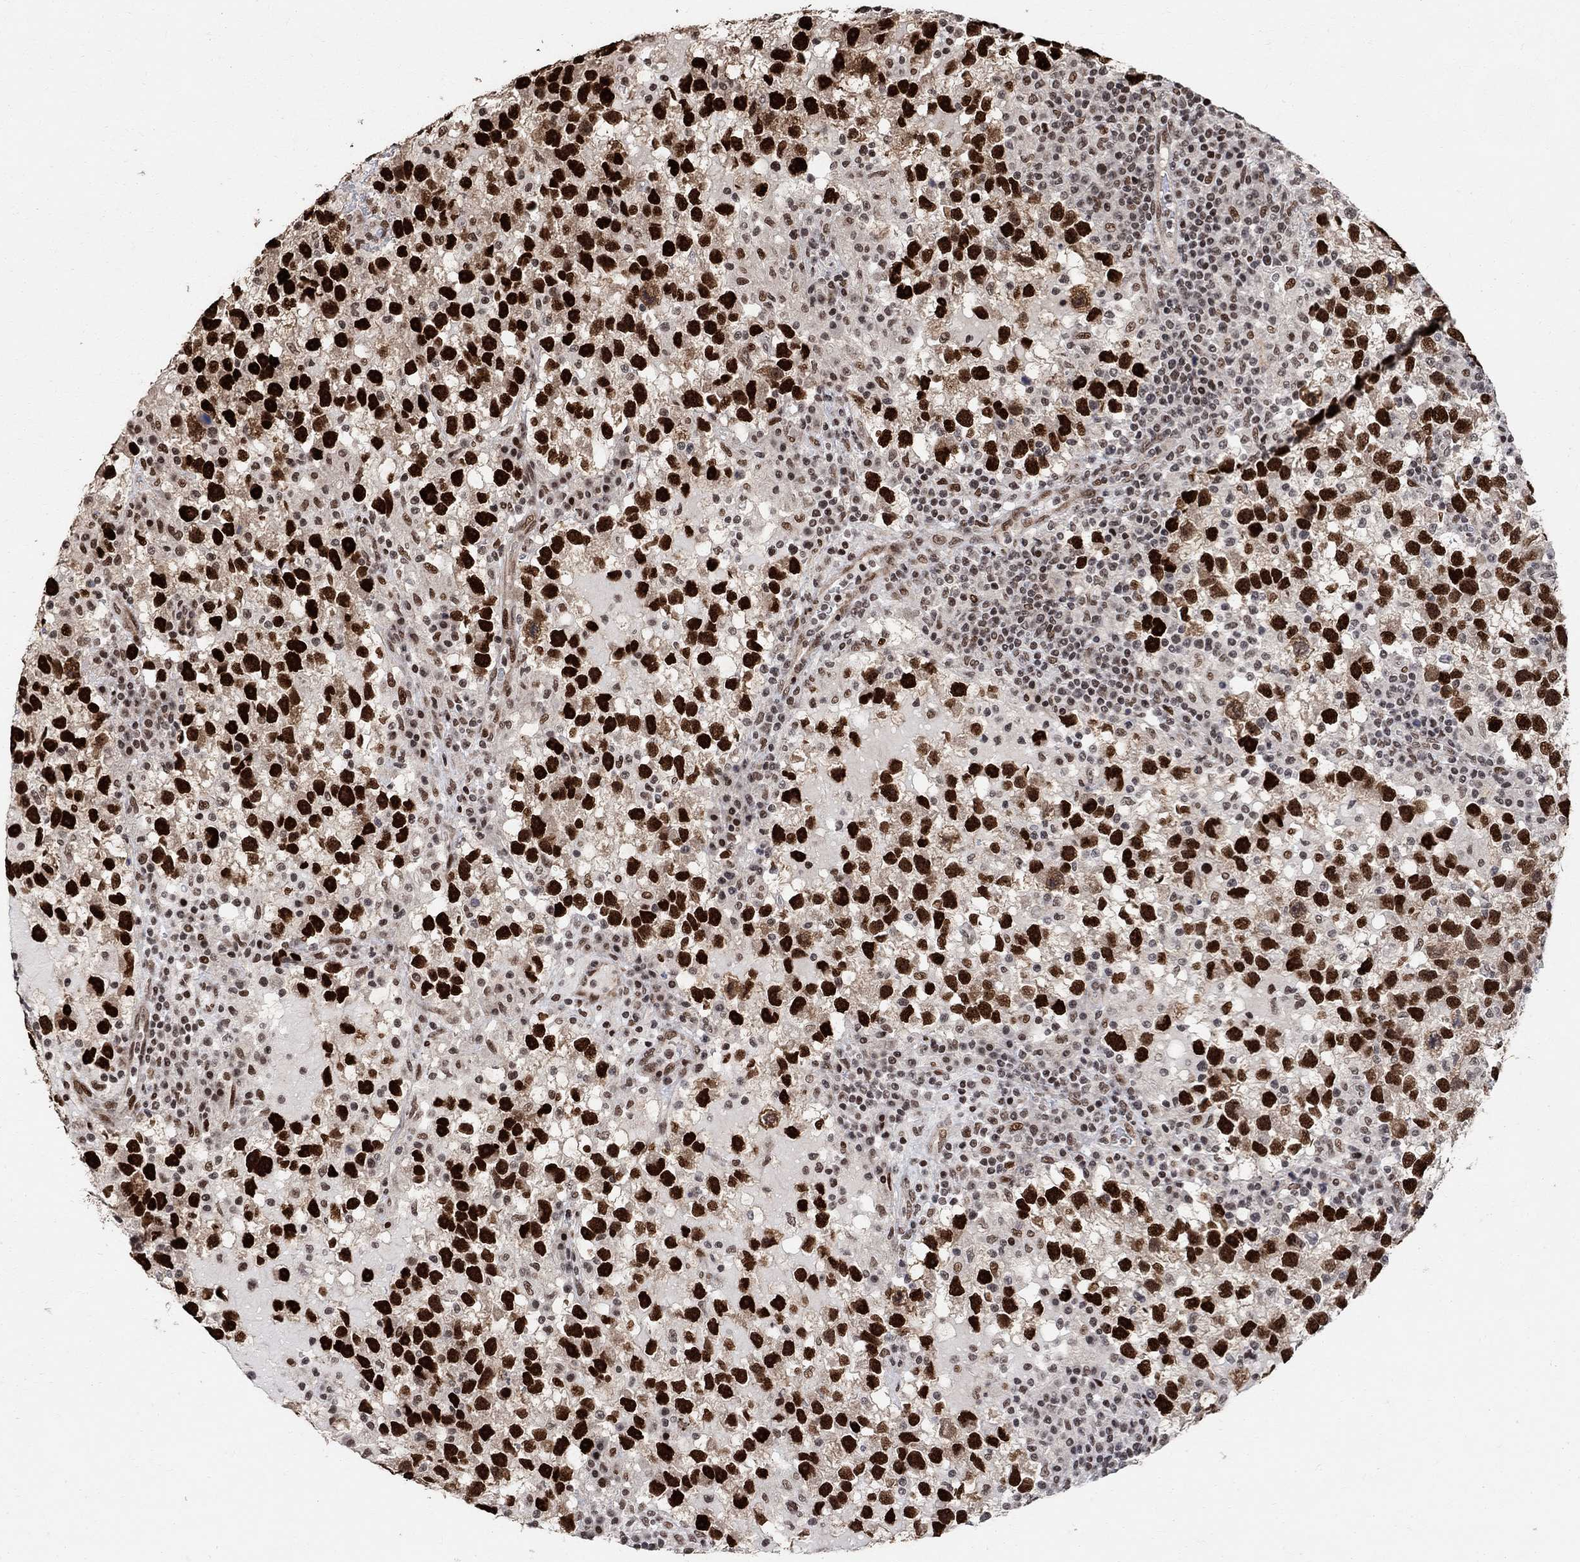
{"staining": {"intensity": "strong", "quantity": ">75%", "location": "nuclear"}, "tissue": "testis cancer", "cell_type": "Tumor cells", "image_type": "cancer", "snomed": [{"axis": "morphology", "description": "Seminoma, NOS"}, {"axis": "topography", "description": "Testis"}], "caption": "The immunohistochemical stain shows strong nuclear staining in tumor cells of testis seminoma tissue.", "gene": "E4F1", "patient": {"sex": "male", "age": 47}}